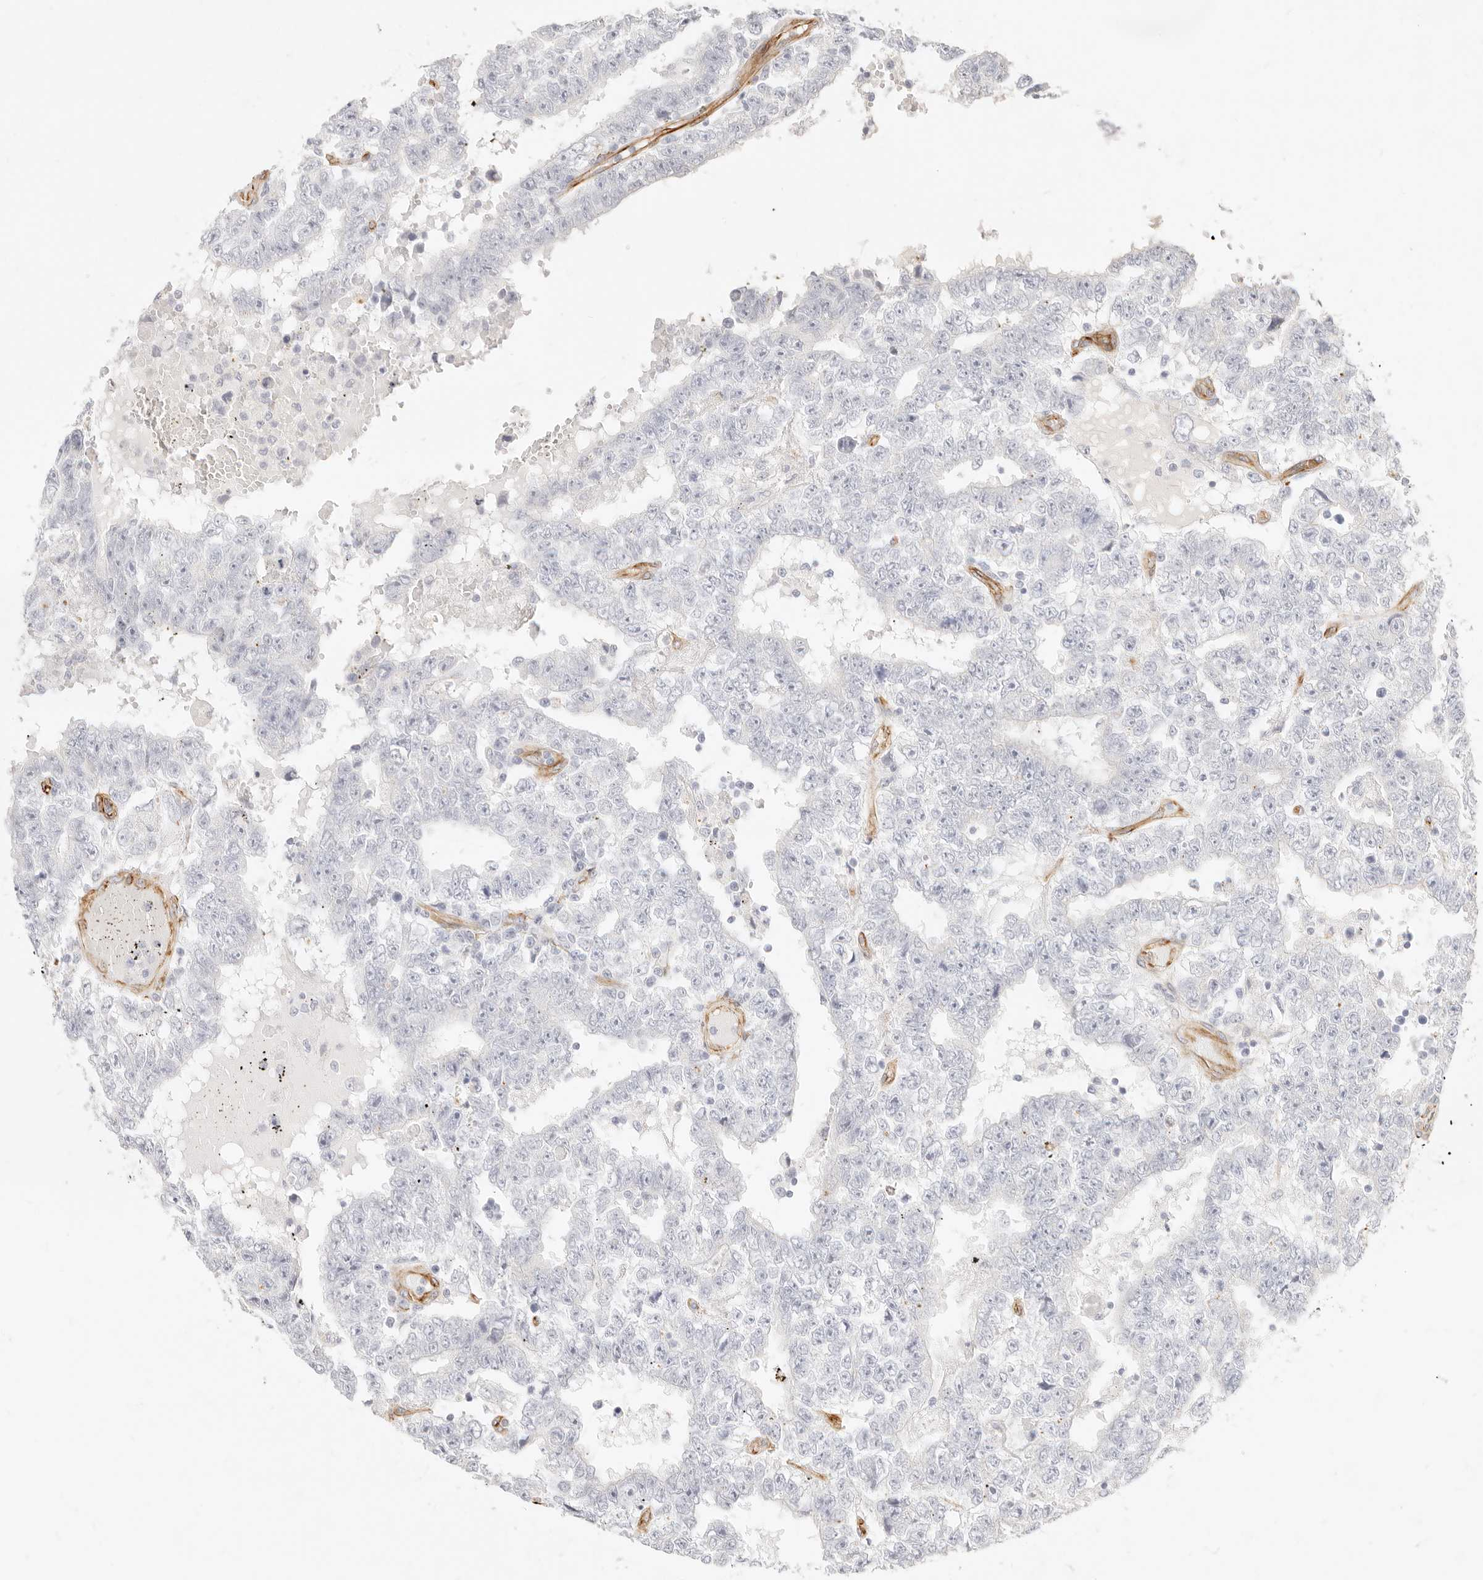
{"staining": {"intensity": "negative", "quantity": "none", "location": "none"}, "tissue": "testis cancer", "cell_type": "Tumor cells", "image_type": "cancer", "snomed": [{"axis": "morphology", "description": "Carcinoma, Embryonal, NOS"}, {"axis": "topography", "description": "Testis"}], "caption": "An IHC micrograph of testis cancer is shown. There is no staining in tumor cells of testis cancer. (Stains: DAB immunohistochemistry with hematoxylin counter stain, Microscopy: brightfield microscopy at high magnification).", "gene": "NUS1", "patient": {"sex": "male", "age": 25}}